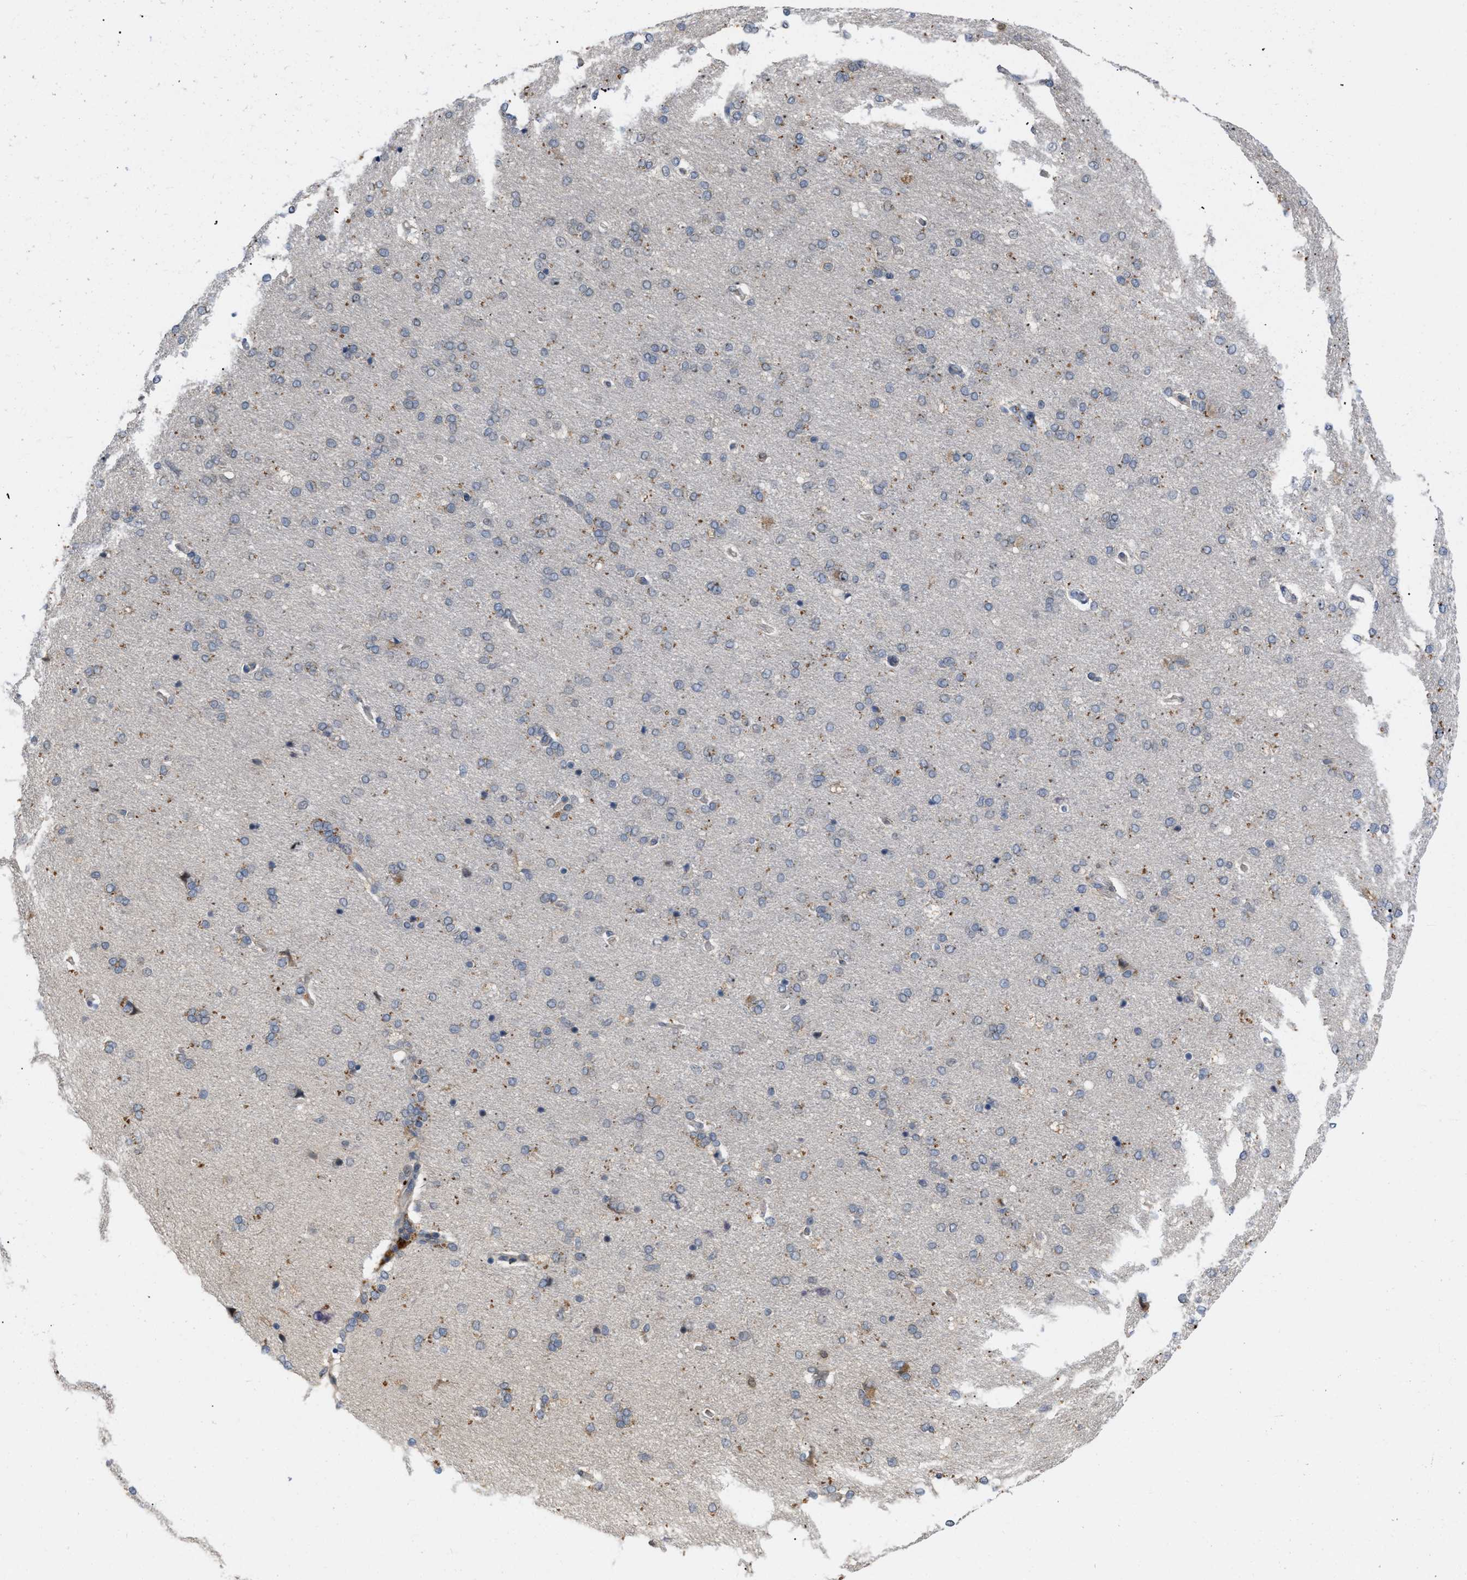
{"staining": {"intensity": "negative", "quantity": "none", "location": "none"}, "tissue": "cerebral cortex", "cell_type": "Endothelial cells", "image_type": "normal", "snomed": [{"axis": "morphology", "description": "Normal tissue, NOS"}, {"axis": "topography", "description": "Cerebral cortex"}], "caption": "DAB immunohistochemical staining of benign cerebral cortex demonstrates no significant positivity in endothelial cells.", "gene": "CSNK1A1", "patient": {"sex": "male", "age": 62}}